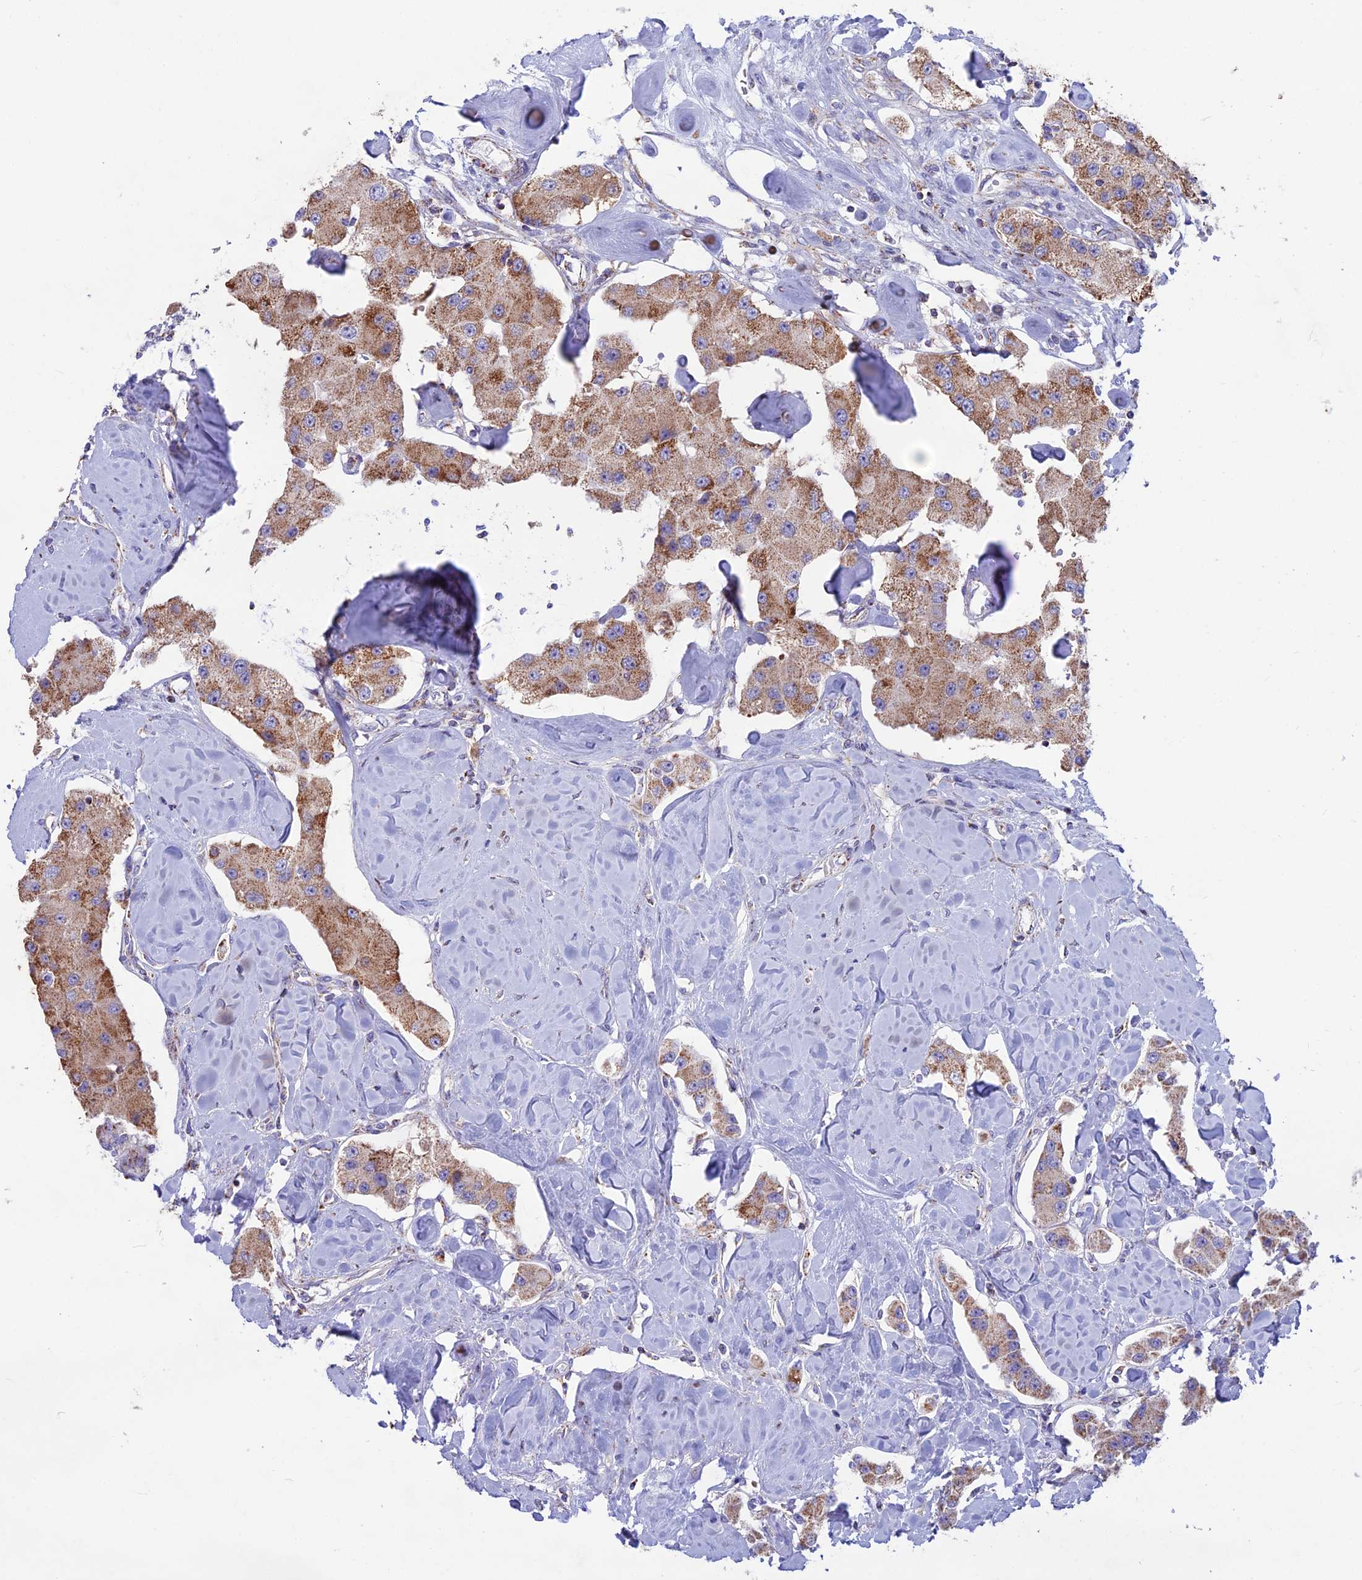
{"staining": {"intensity": "moderate", "quantity": ">75%", "location": "cytoplasmic/membranous"}, "tissue": "carcinoid", "cell_type": "Tumor cells", "image_type": "cancer", "snomed": [{"axis": "morphology", "description": "Carcinoid, malignant, NOS"}, {"axis": "topography", "description": "Pancreas"}], "caption": "Protein analysis of malignant carcinoid tissue demonstrates moderate cytoplasmic/membranous positivity in approximately >75% of tumor cells. The protein is shown in brown color, while the nuclei are stained blue.", "gene": "CS", "patient": {"sex": "male", "age": 41}}